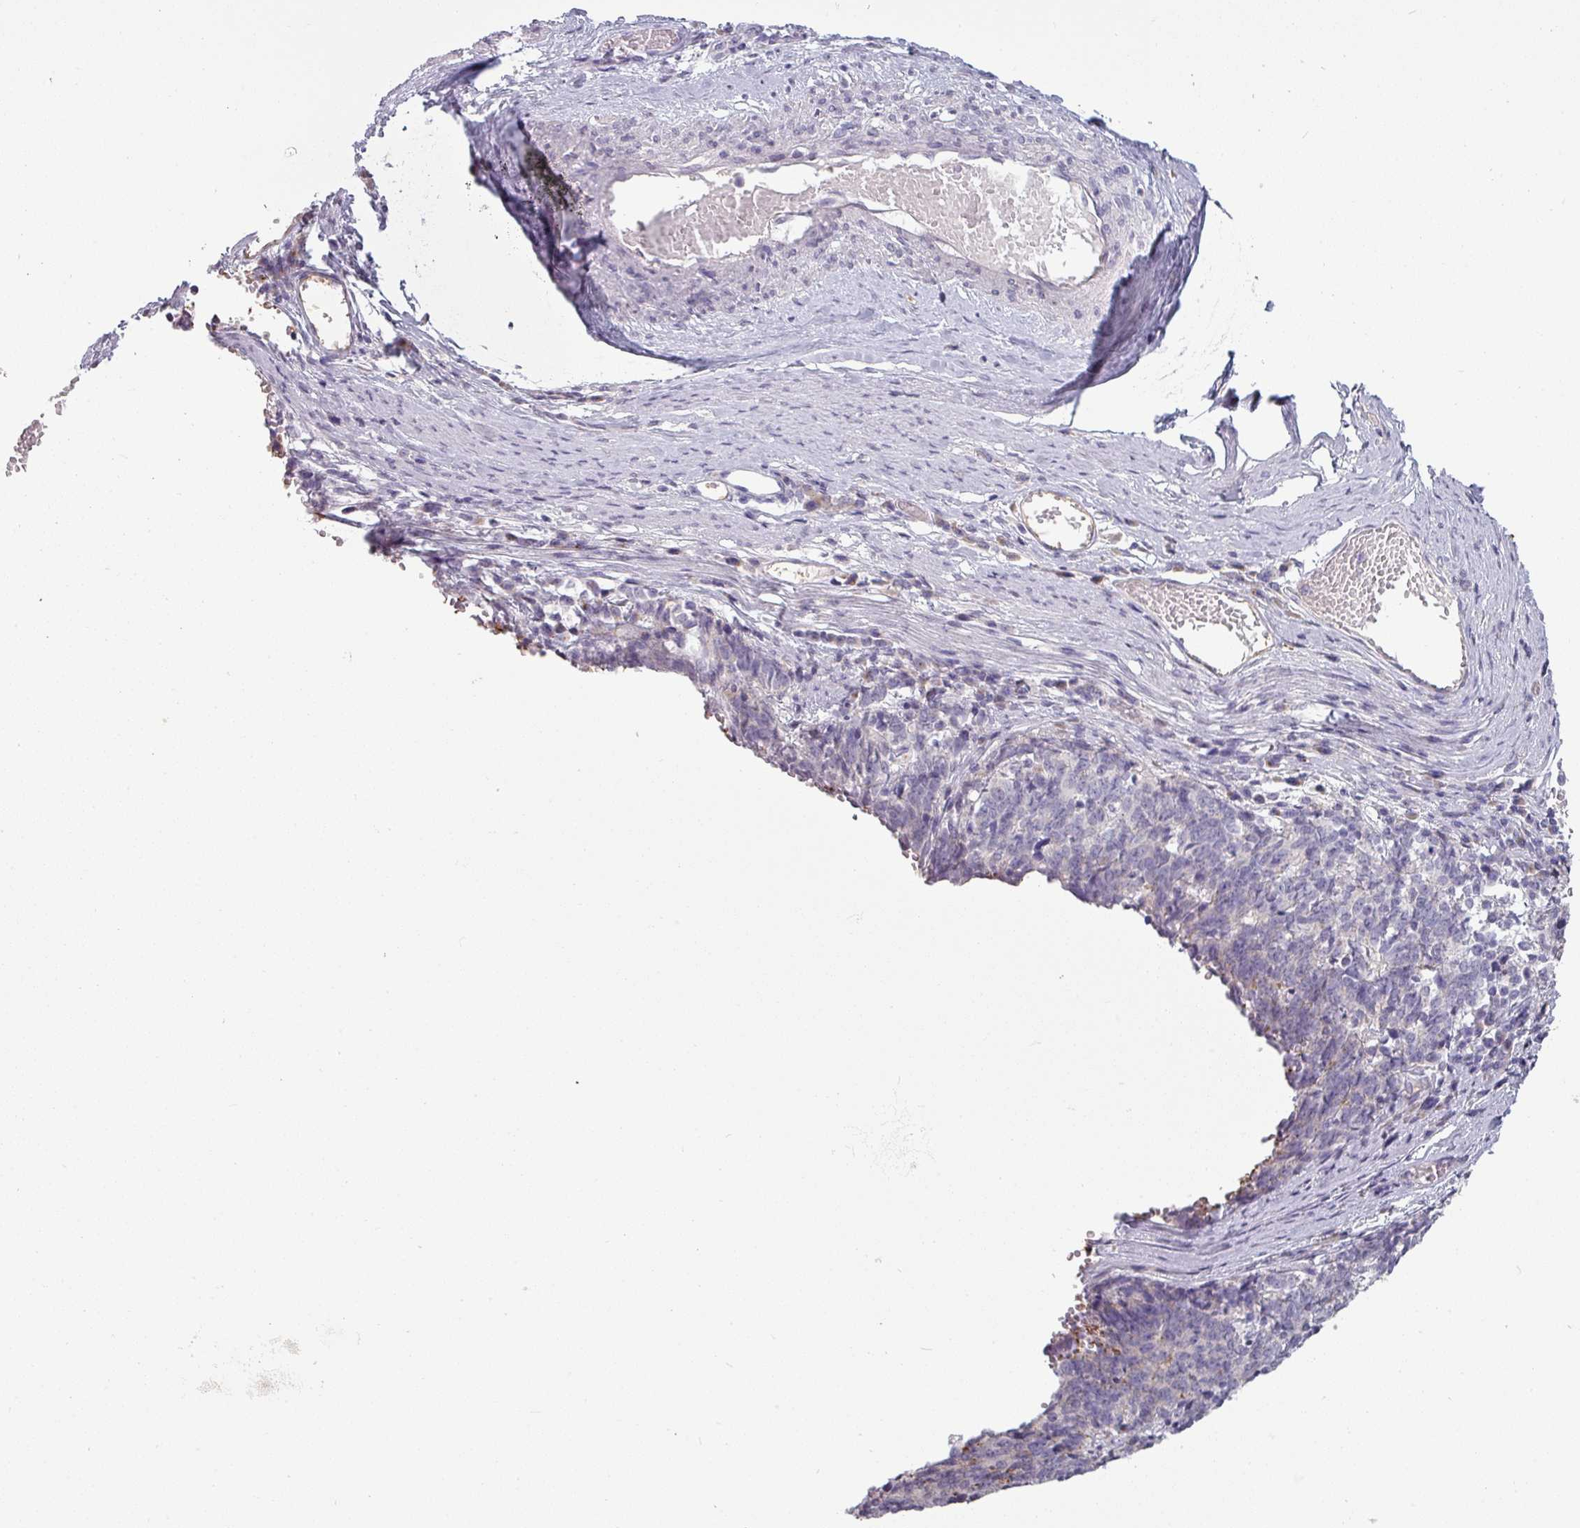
{"staining": {"intensity": "negative", "quantity": "none", "location": "none"}, "tissue": "cervical cancer", "cell_type": "Tumor cells", "image_type": "cancer", "snomed": [{"axis": "morphology", "description": "Squamous cell carcinoma, NOS"}, {"axis": "topography", "description": "Cervix"}], "caption": "Immunohistochemistry (IHC) image of neoplastic tissue: human cervical cancer stained with DAB (3,3'-diaminobenzidine) reveals no significant protein expression in tumor cells.", "gene": "SLC26A9", "patient": {"sex": "female", "age": 29}}